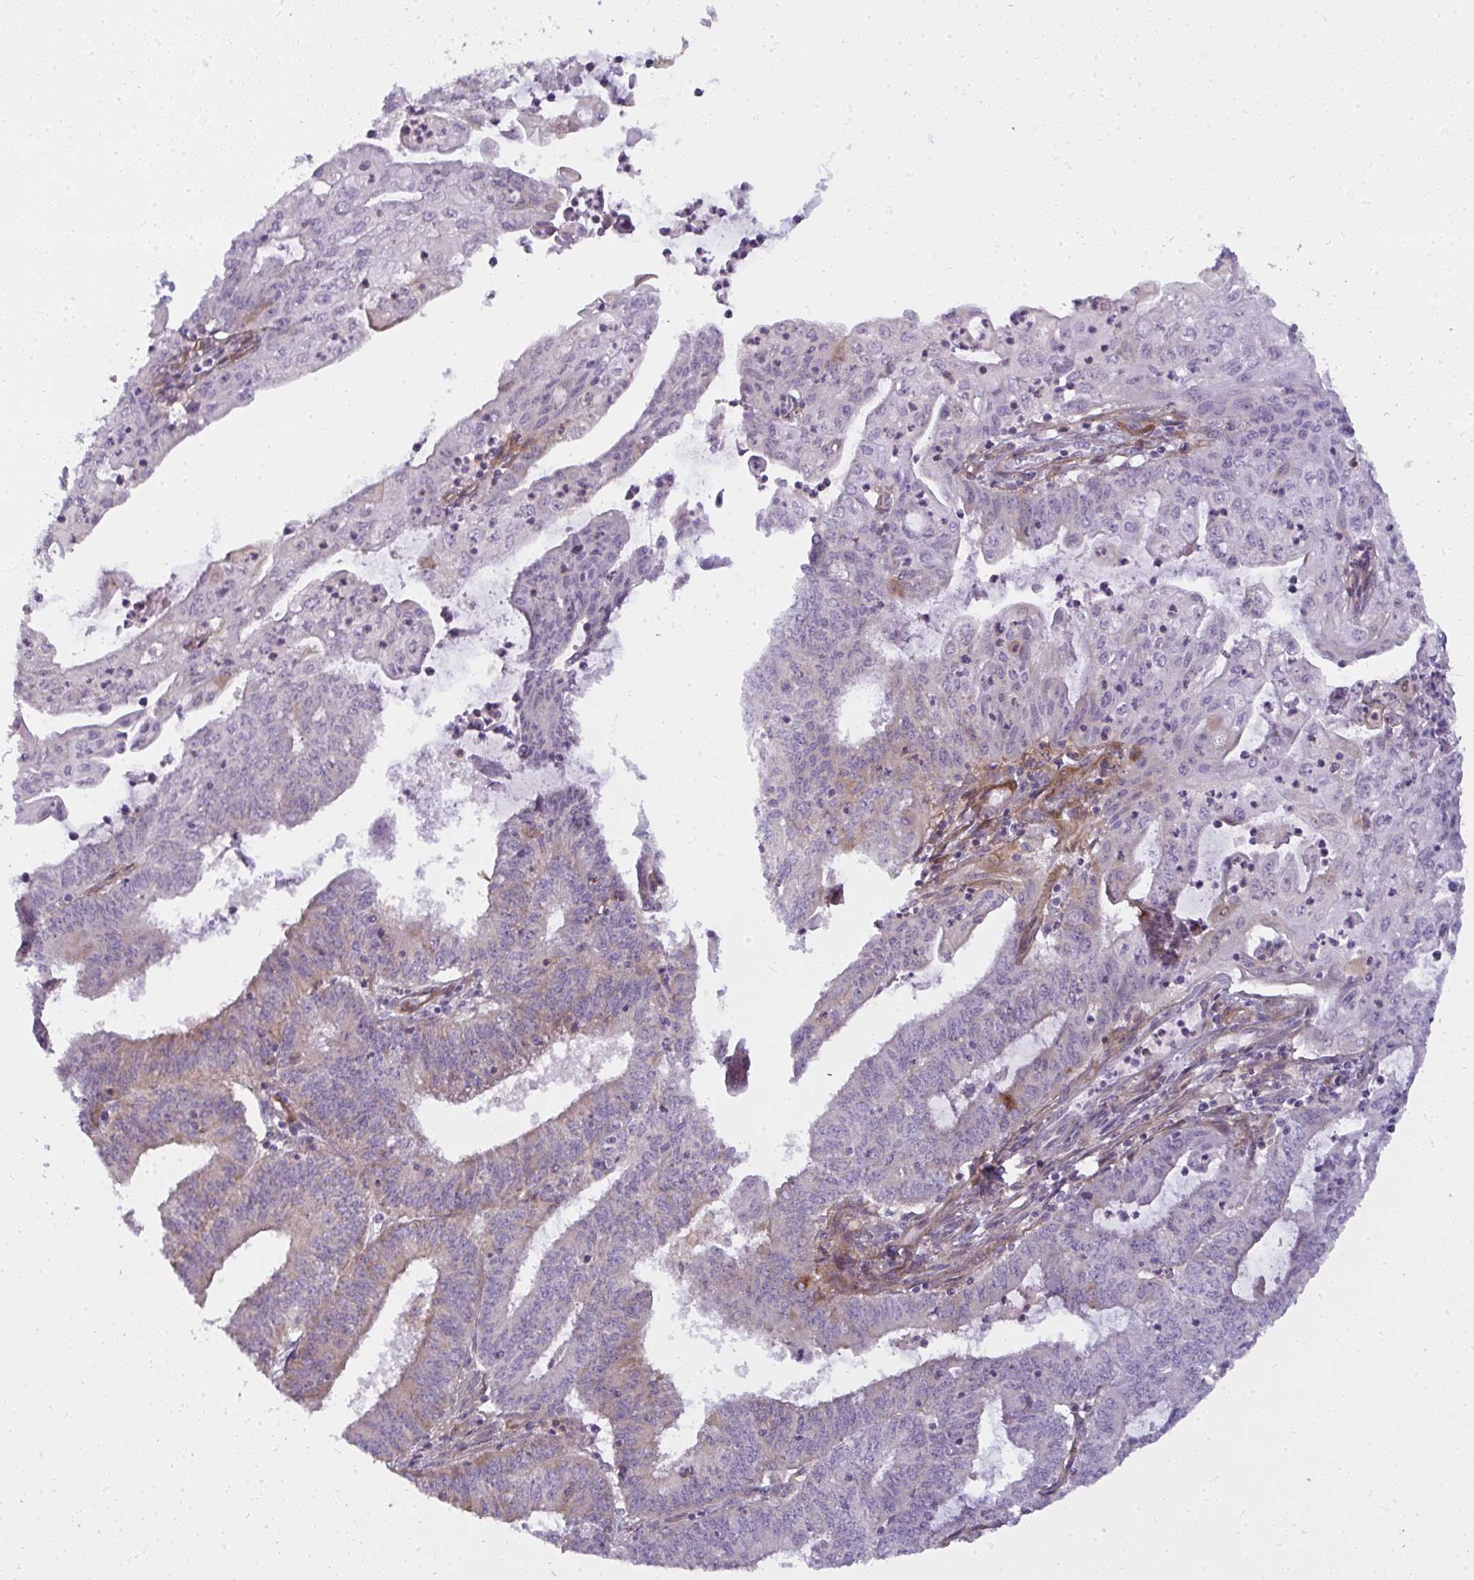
{"staining": {"intensity": "weak", "quantity": "25%-75%", "location": "cytoplasmic/membranous"}, "tissue": "endometrial cancer", "cell_type": "Tumor cells", "image_type": "cancer", "snomed": [{"axis": "morphology", "description": "Adenocarcinoma, NOS"}, {"axis": "topography", "description": "Endometrium"}], "caption": "Endometrial cancer (adenocarcinoma) stained with a brown dye demonstrates weak cytoplasmic/membranous positive positivity in approximately 25%-75% of tumor cells.", "gene": "IFIT3", "patient": {"sex": "female", "age": 61}}